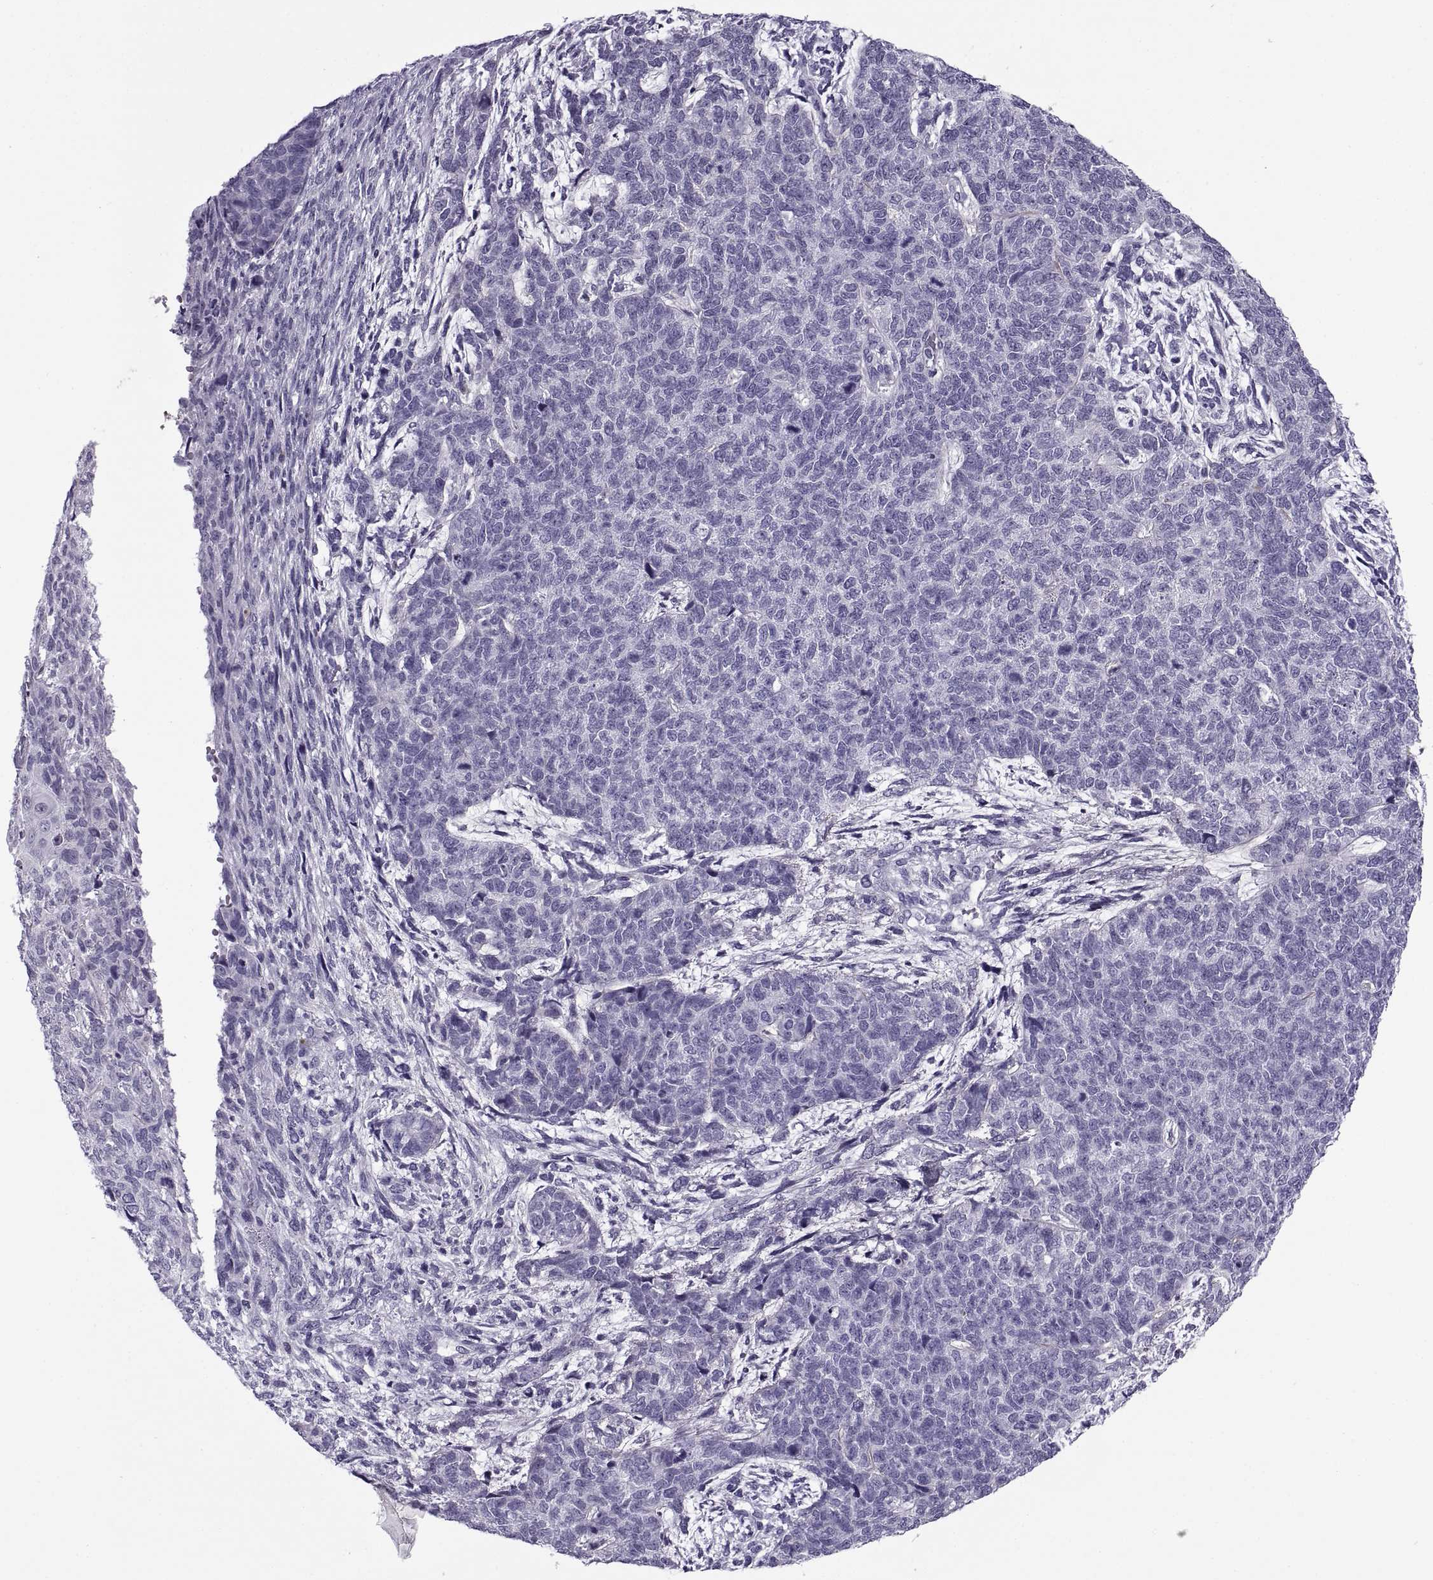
{"staining": {"intensity": "negative", "quantity": "none", "location": "none"}, "tissue": "cervical cancer", "cell_type": "Tumor cells", "image_type": "cancer", "snomed": [{"axis": "morphology", "description": "Squamous cell carcinoma, NOS"}, {"axis": "topography", "description": "Cervix"}], "caption": "DAB (3,3'-diaminobenzidine) immunohistochemical staining of human cervical cancer exhibits no significant staining in tumor cells. Nuclei are stained in blue.", "gene": "RLBP1", "patient": {"sex": "female", "age": 63}}